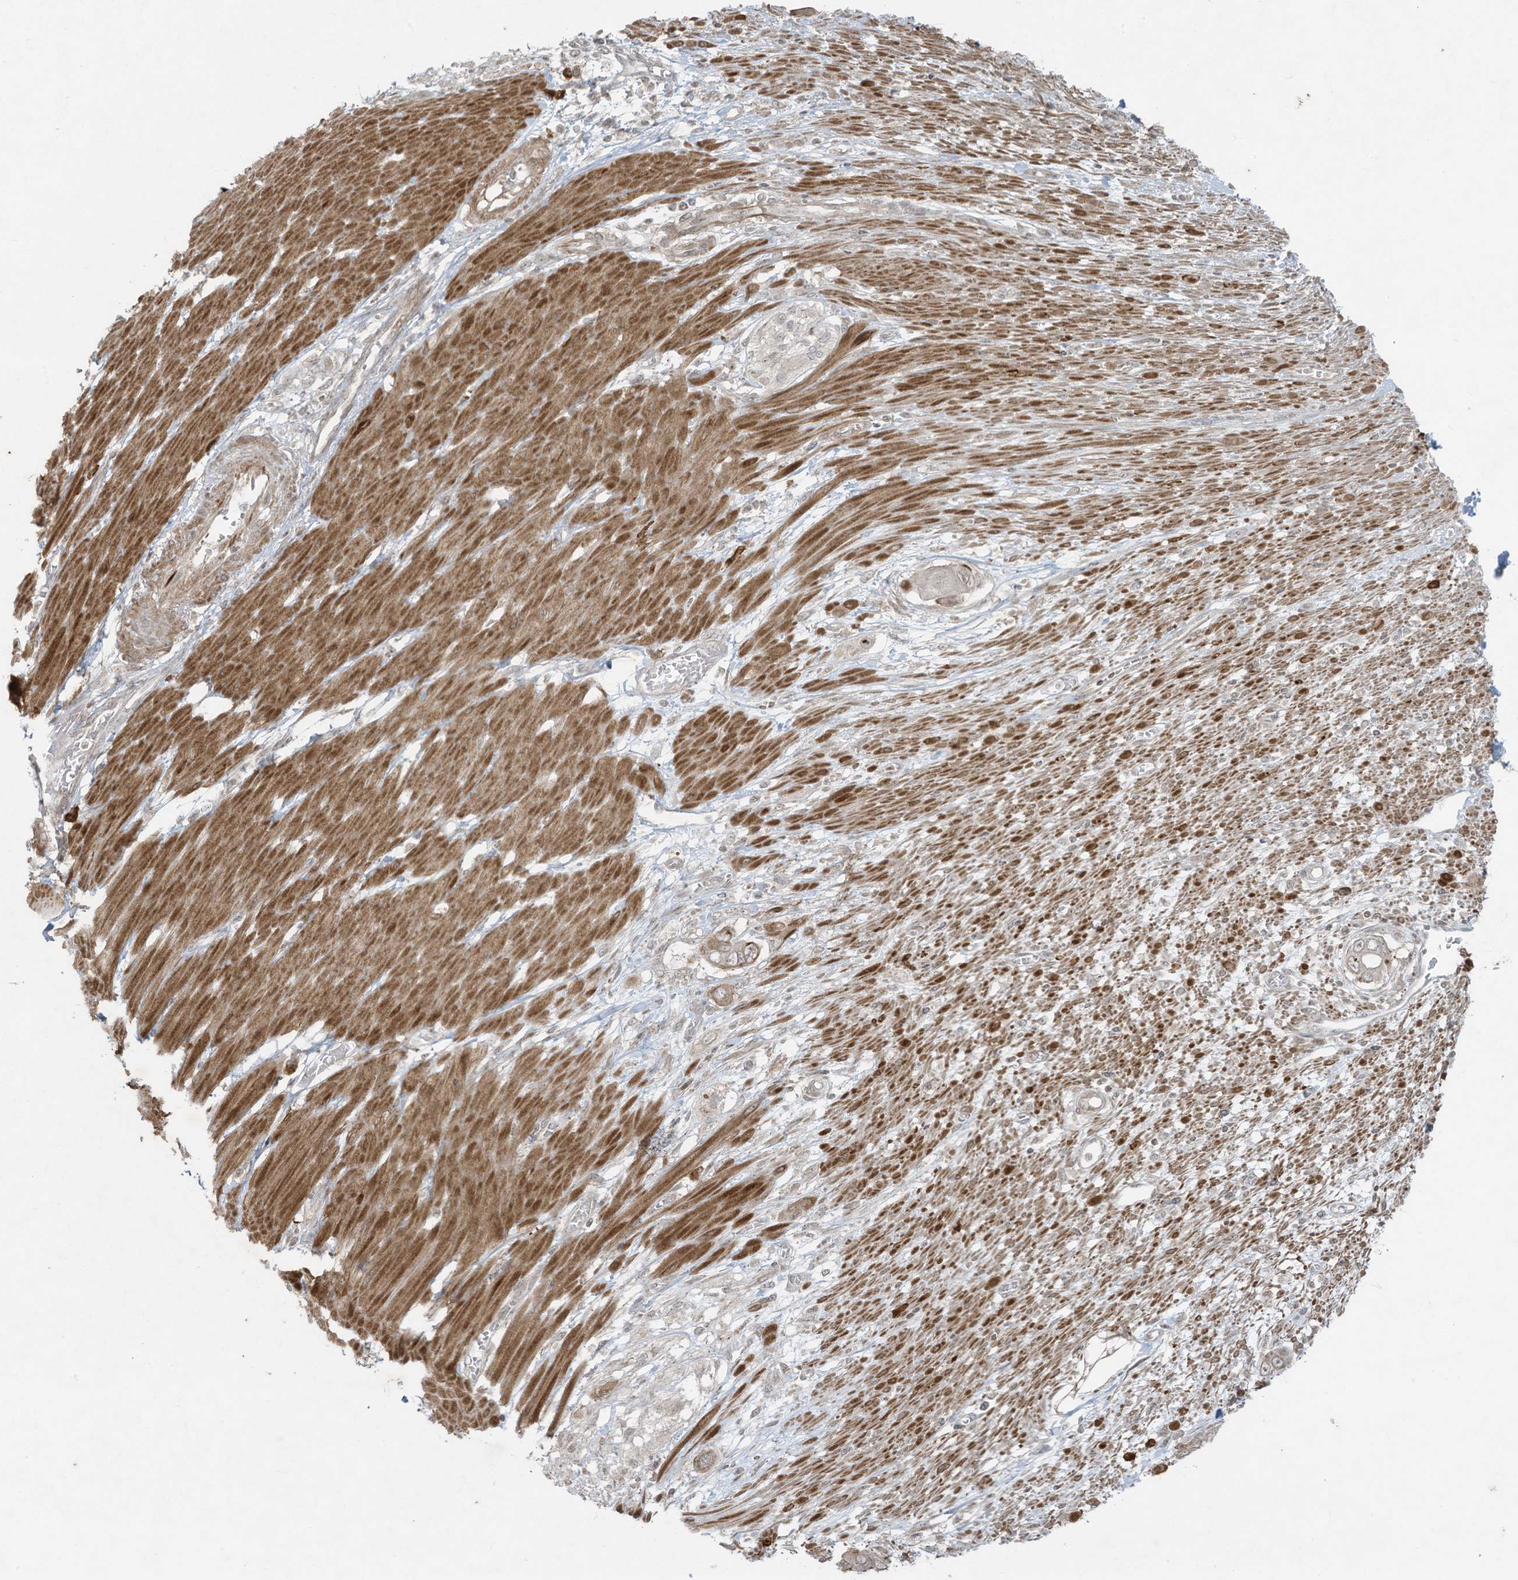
{"staining": {"intensity": "weak", "quantity": "<25%", "location": "cytoplasmic/membranous"}, "tissue": "pancreatic cancer", "cell_type": "Tumor cells", "image_type": "cancer", "snomed": [{"axis": "morphology", "description": "Adenocarcinoma, NOS"}, {"axis": "topography", "description": "Pancreas"}], "caption": "DAB (3,3'-diaminobenzidine) immunohistochemical staining of pancreatic cancer demonstrates no significant expression in tumor cells.", "gene": "ZNF263", "patient": {"sex": "male", "age": 68}}